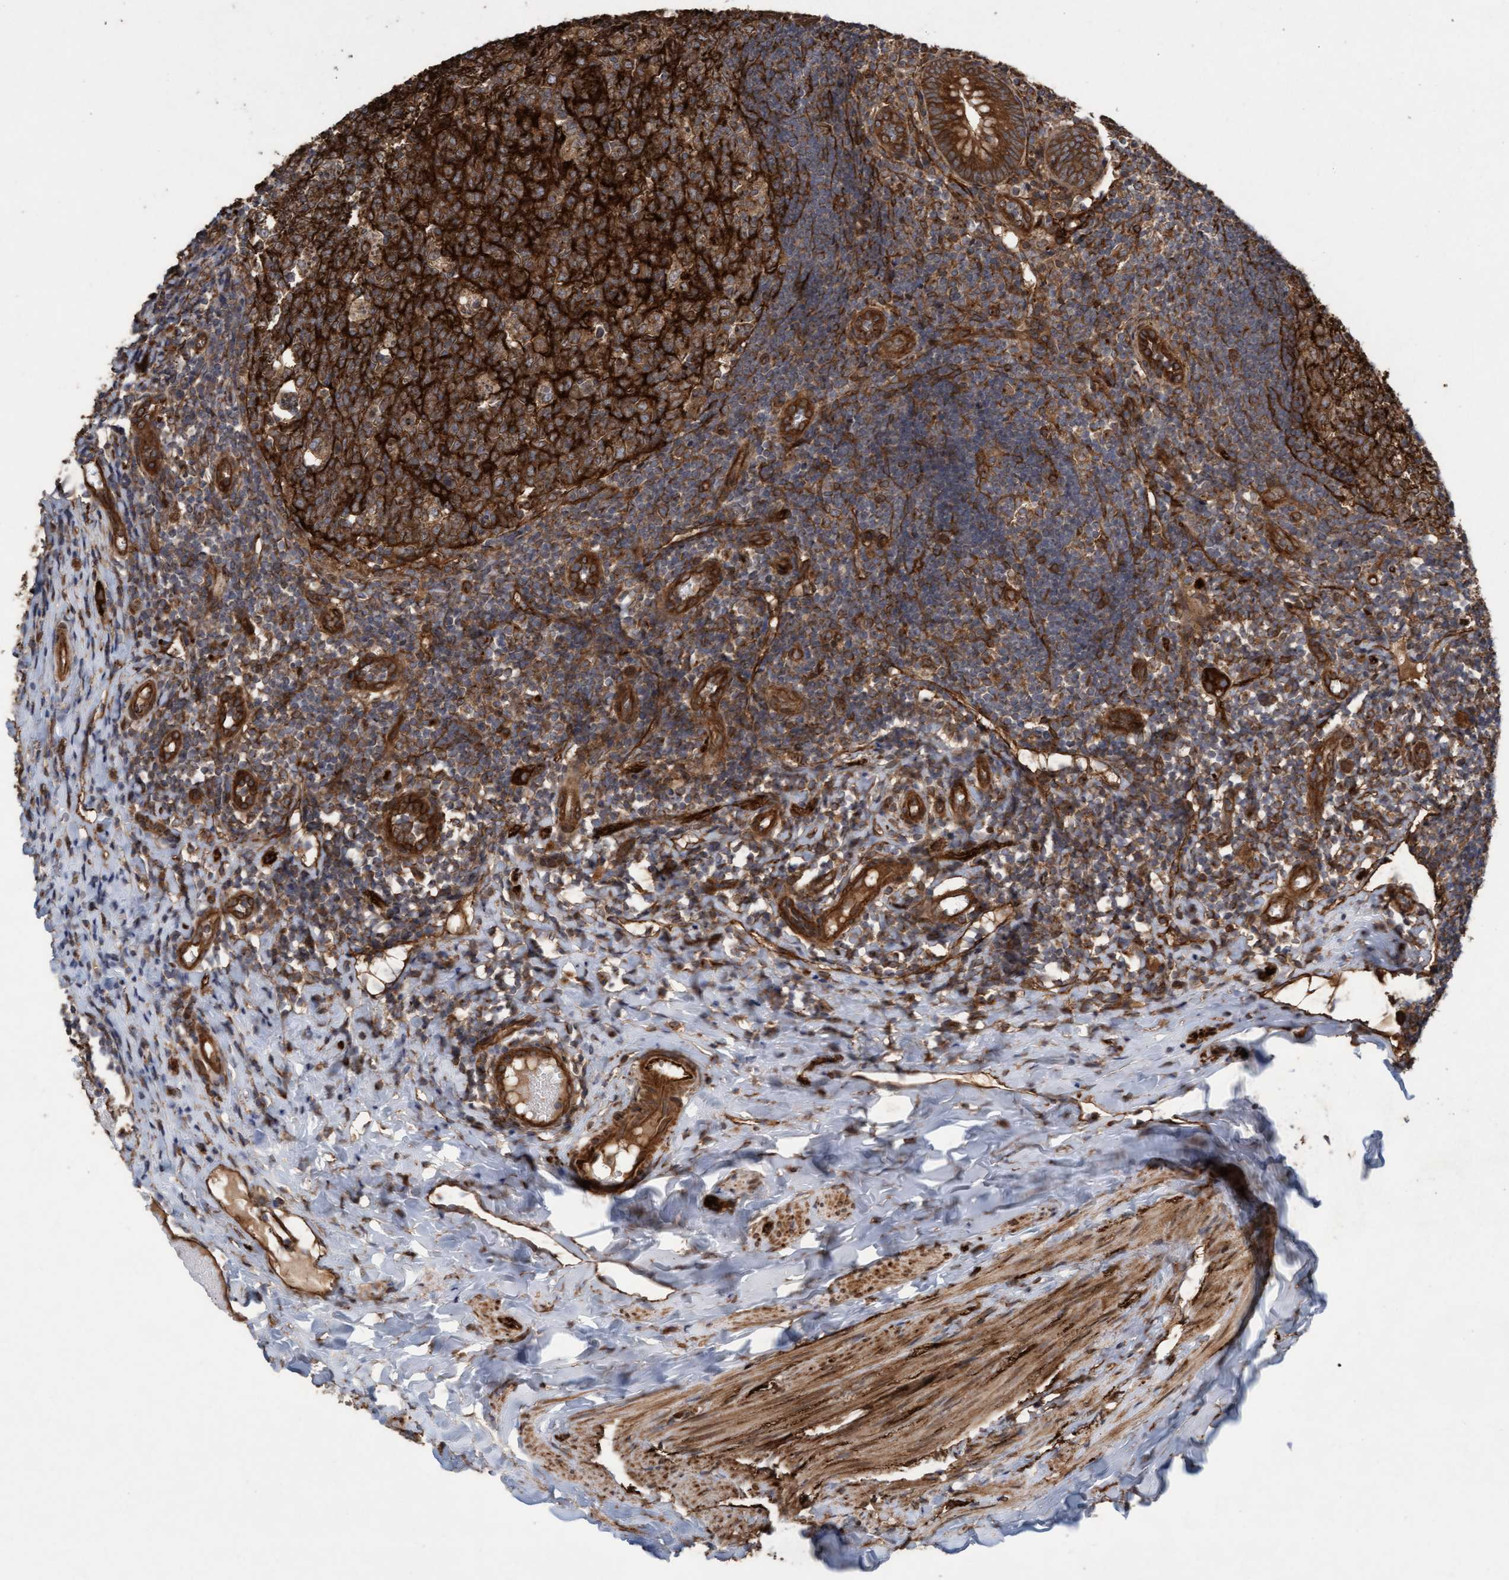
{"staining": {"intensity": "strong", "quantity": ">75%", "location": "cytoplasmic/membranous"}, "tissue": "appendix", "cell_type": "Glandular cells", "image_type": "normal", "snomed": [{"axis": "morphology", "description": "Normal tissue, NOS"}, {"axis": "topography", "description": "Appendix"}], "caption": "Appendix stained with immunohistochemistry (IHC) exhibits strong cytoplasmic/membranous positivity in about >75% of glandular cells. (brown staining indicates protein expression, while blue staining denotes nuclei).", "gene": "CDC42EP4", "patient": {"sex": "male", "age": 8}}